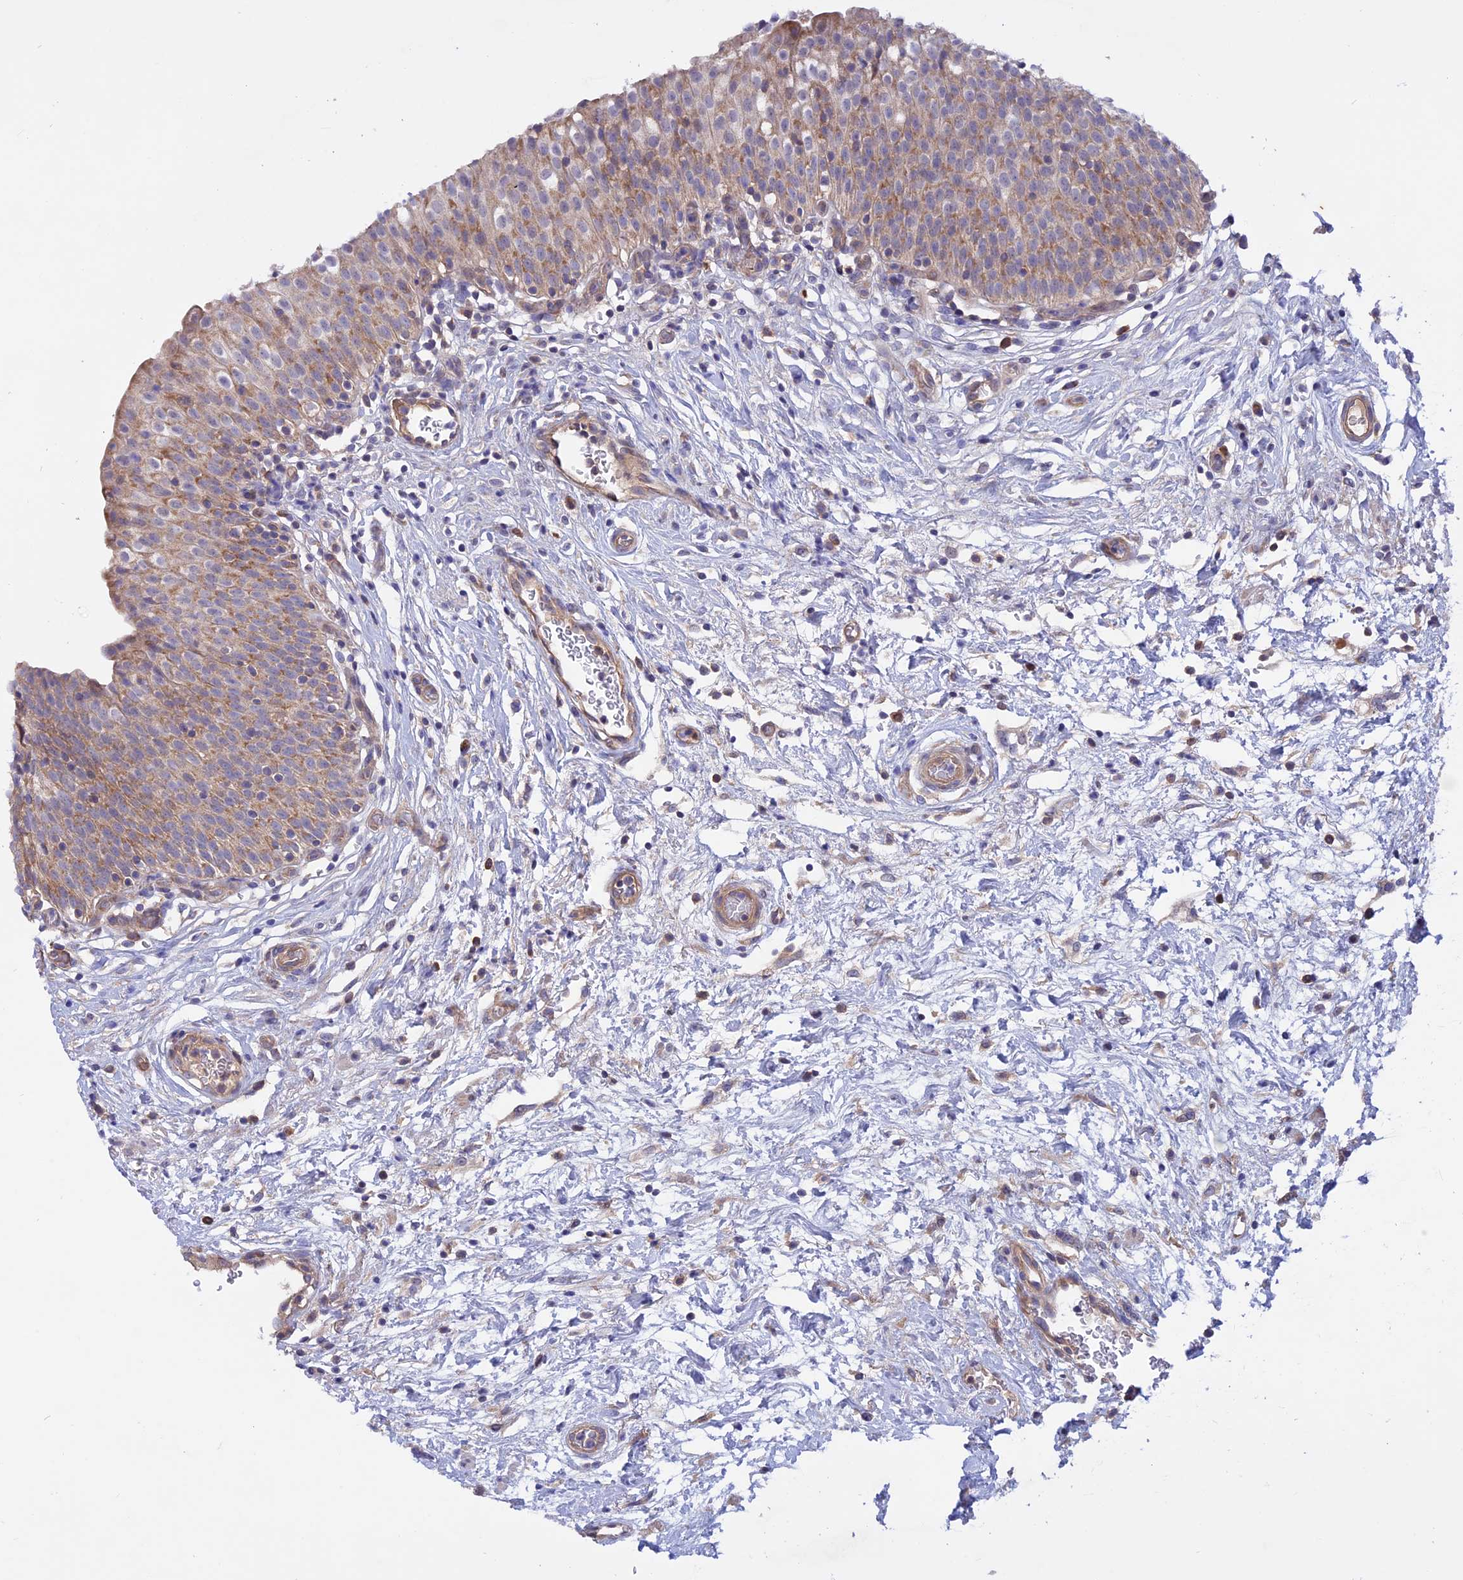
{"staining": {"intensity": "moderate", "quantity": "25%-75%", "location": "cytoplasmic/membranous"}, "tissue": "urinary bladder", "cell_type": "Urothelial cells", "image_type": "normal", "snomed": [{"axis": "morphology", "description": "Normal tissue, NOS"}, {"axis": "topography", "description": "Urinary bladder"}], "caption": "Moderate cytoplasmic/membranous protein staining is identified in approximately 25%-75% of urothelial cells in urinary bladder. (DAB (3,3'-diaminobenzidine) = brown stain, brightfield microscopy at high magnification).", "gene": "HYCC1", "patient": {"sex": "male", "age": 55}}